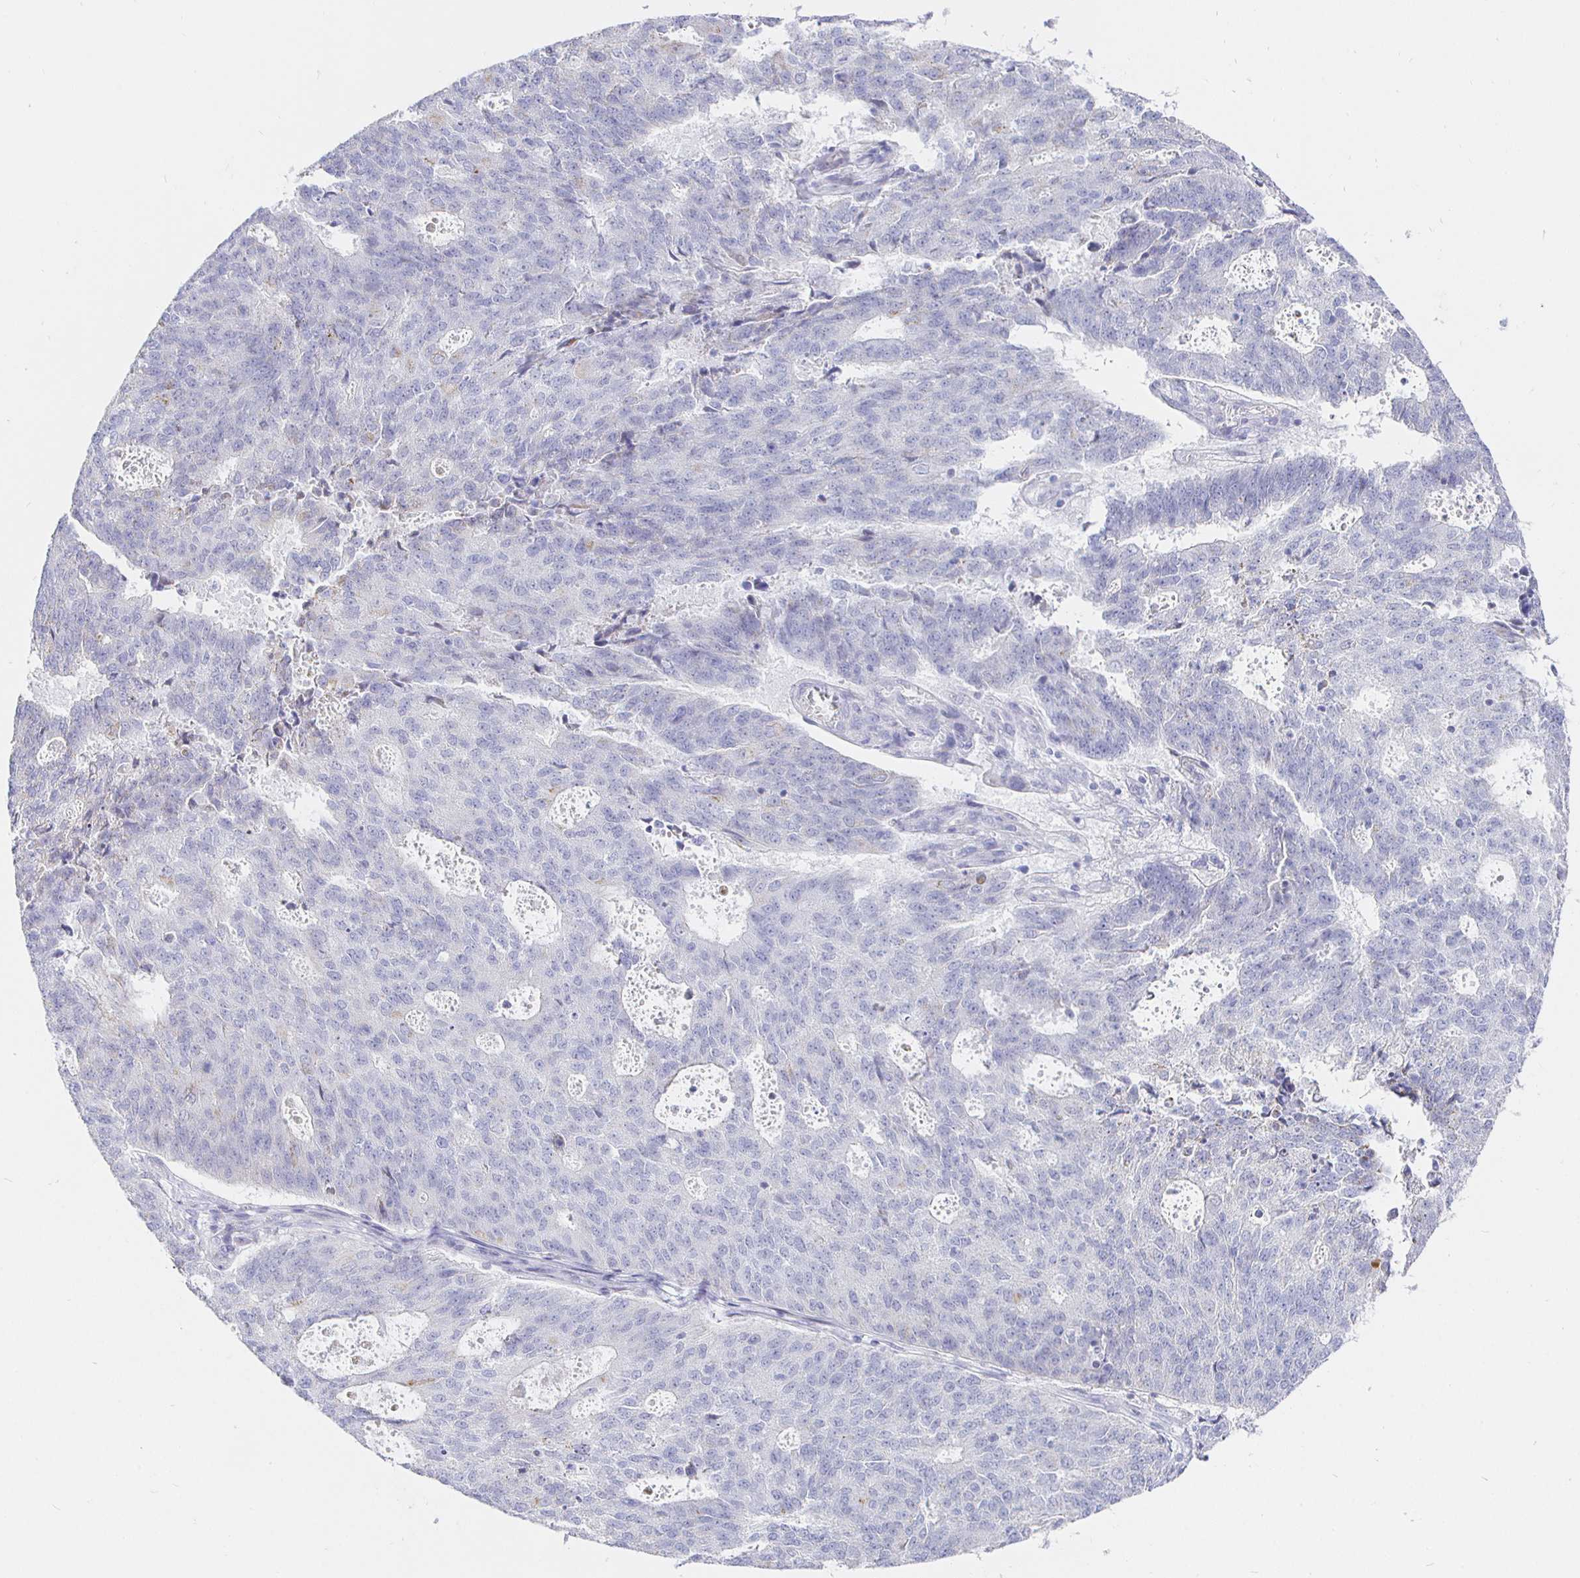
{"staining": {"intensity": "negative", "quantity": "none", "location": "none"}, "tissue": "endometrial cancer", "cell_type": "Tumor cells", "image_type": "cancer", "snomed": [{"axis": "morphology", "description": "Adenocarcinoma, NOS"}, {"axis": "topography", "description": "Endometrium"}], "caption": "Endometrial cancer stained for a protein using IHC reveals no positivity tumor cells.", "gene": "CR2", "patient": {"sex": "female", "age": 82}}